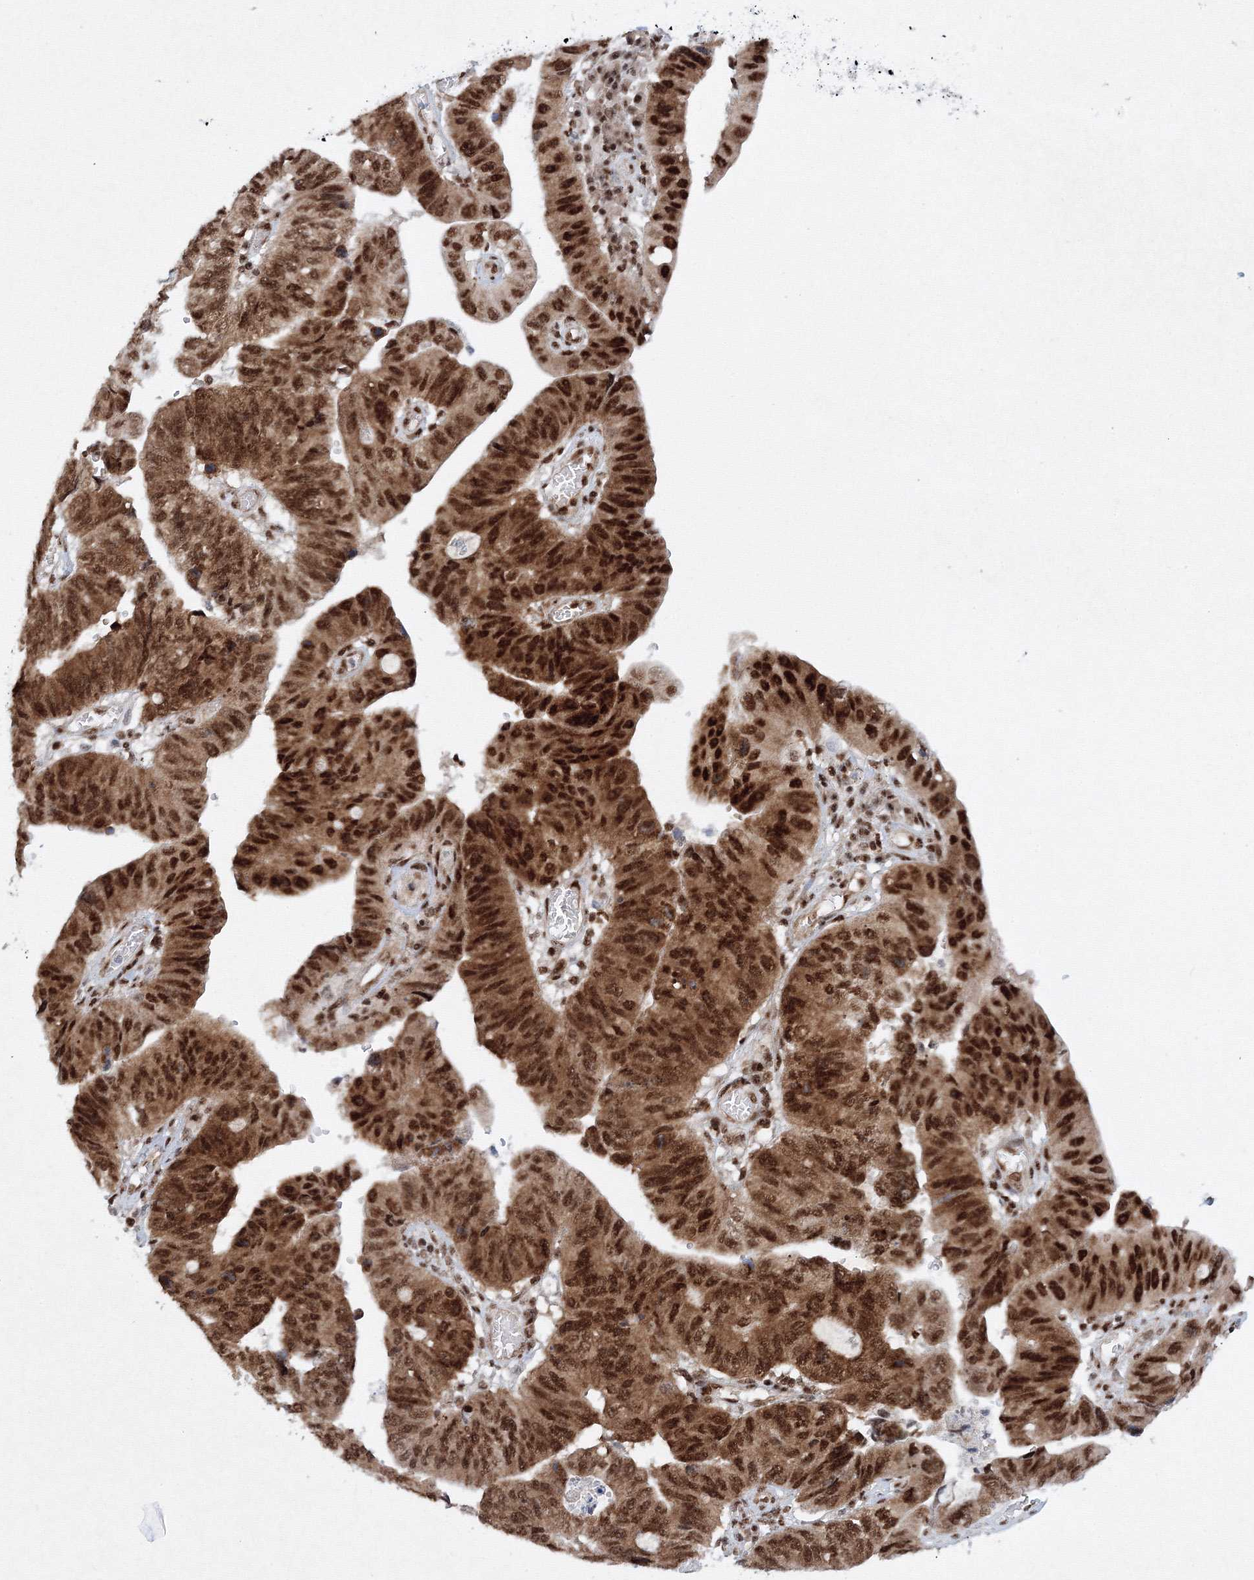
{"staining": {"intensity": "strong", "quantity": ">75%", "location": "cytoplasmic/membranous,nuclear"}, "tissue": "stomach cancer", "cell_type": "Tumor cells", "image_type": "cancer", "snomed": [{"axis": "morphology", "description": "Adenocarcinoma, NOS"}, {"axis": "topography", "description": "Stomach"}], "caption": "Stomach cancer stained with DAB (3,3'-diaminobenzidine) immunohistochemistry (IHC) reveals high levels of strong cytoplasmic/membranous and nuclear expression in about >75% of tumor cells.", "gene": "SNRPC", "patient": {"sex": "male", "age": 59}}